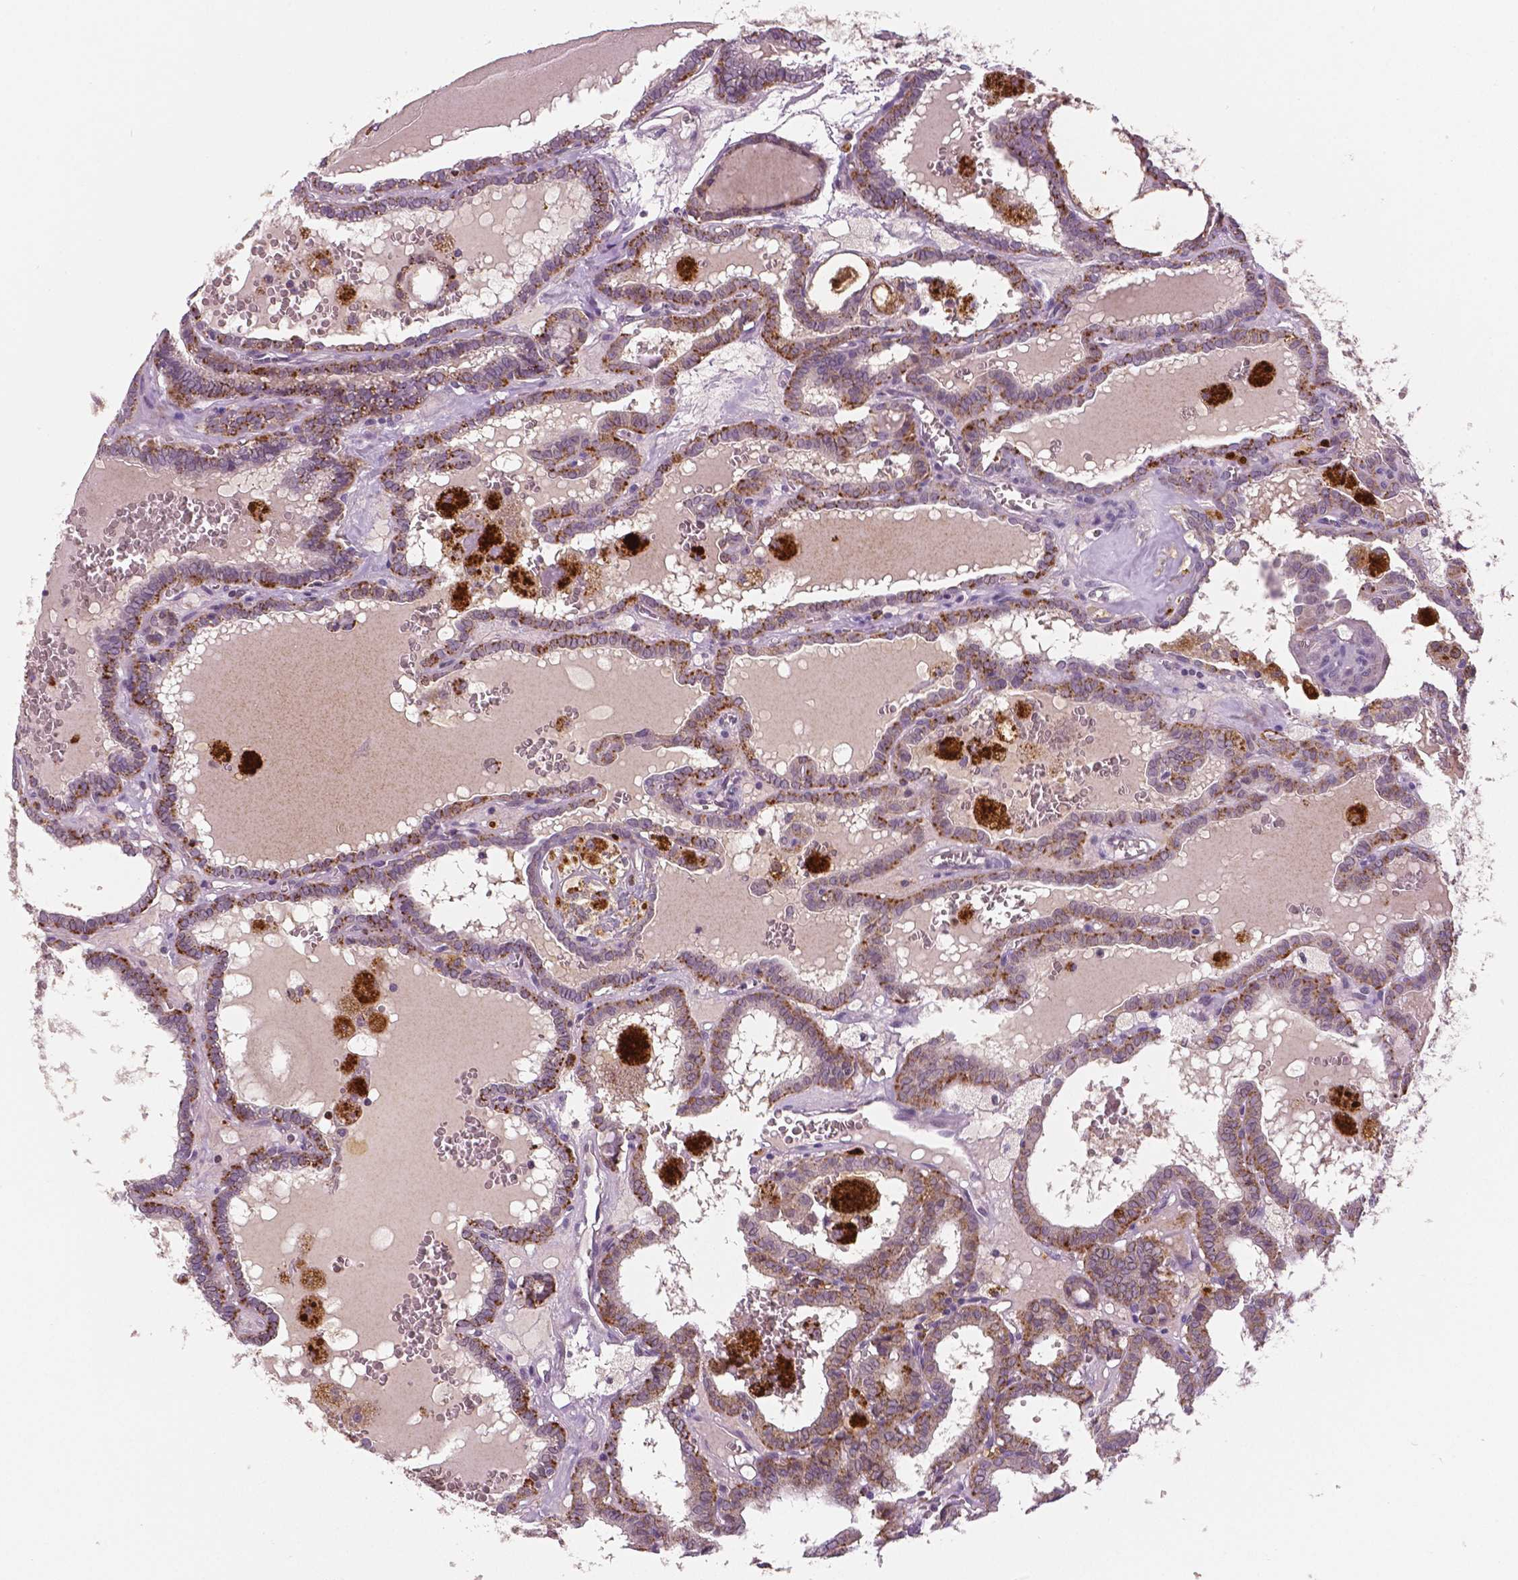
{"staining": {"intensity": "moderate", "quantity": "25%-75%", "location": "cytoplasmic/membranous"}, "tissue": "thyroid cancer", "cell_type": "Tumor cells", "image_type": "cancer", "snomed": [{"axis": "morphology", "description": "Papillary adenocarcinoma, NOS"}, {"axis": "topography", "description": "Thyroid gland"}], "caption": "Immunohistochemistry (IHC) image of human thyroid cancer (papillary adenocarcinoma) stained for a protein (brown), which demonstrates medium levels of moderate cytoplasmic/membranous staining in approximately 25%-75% of tumor cells.", "gene": "MKI67", "patient": {"sex": "female", "age": 39}}